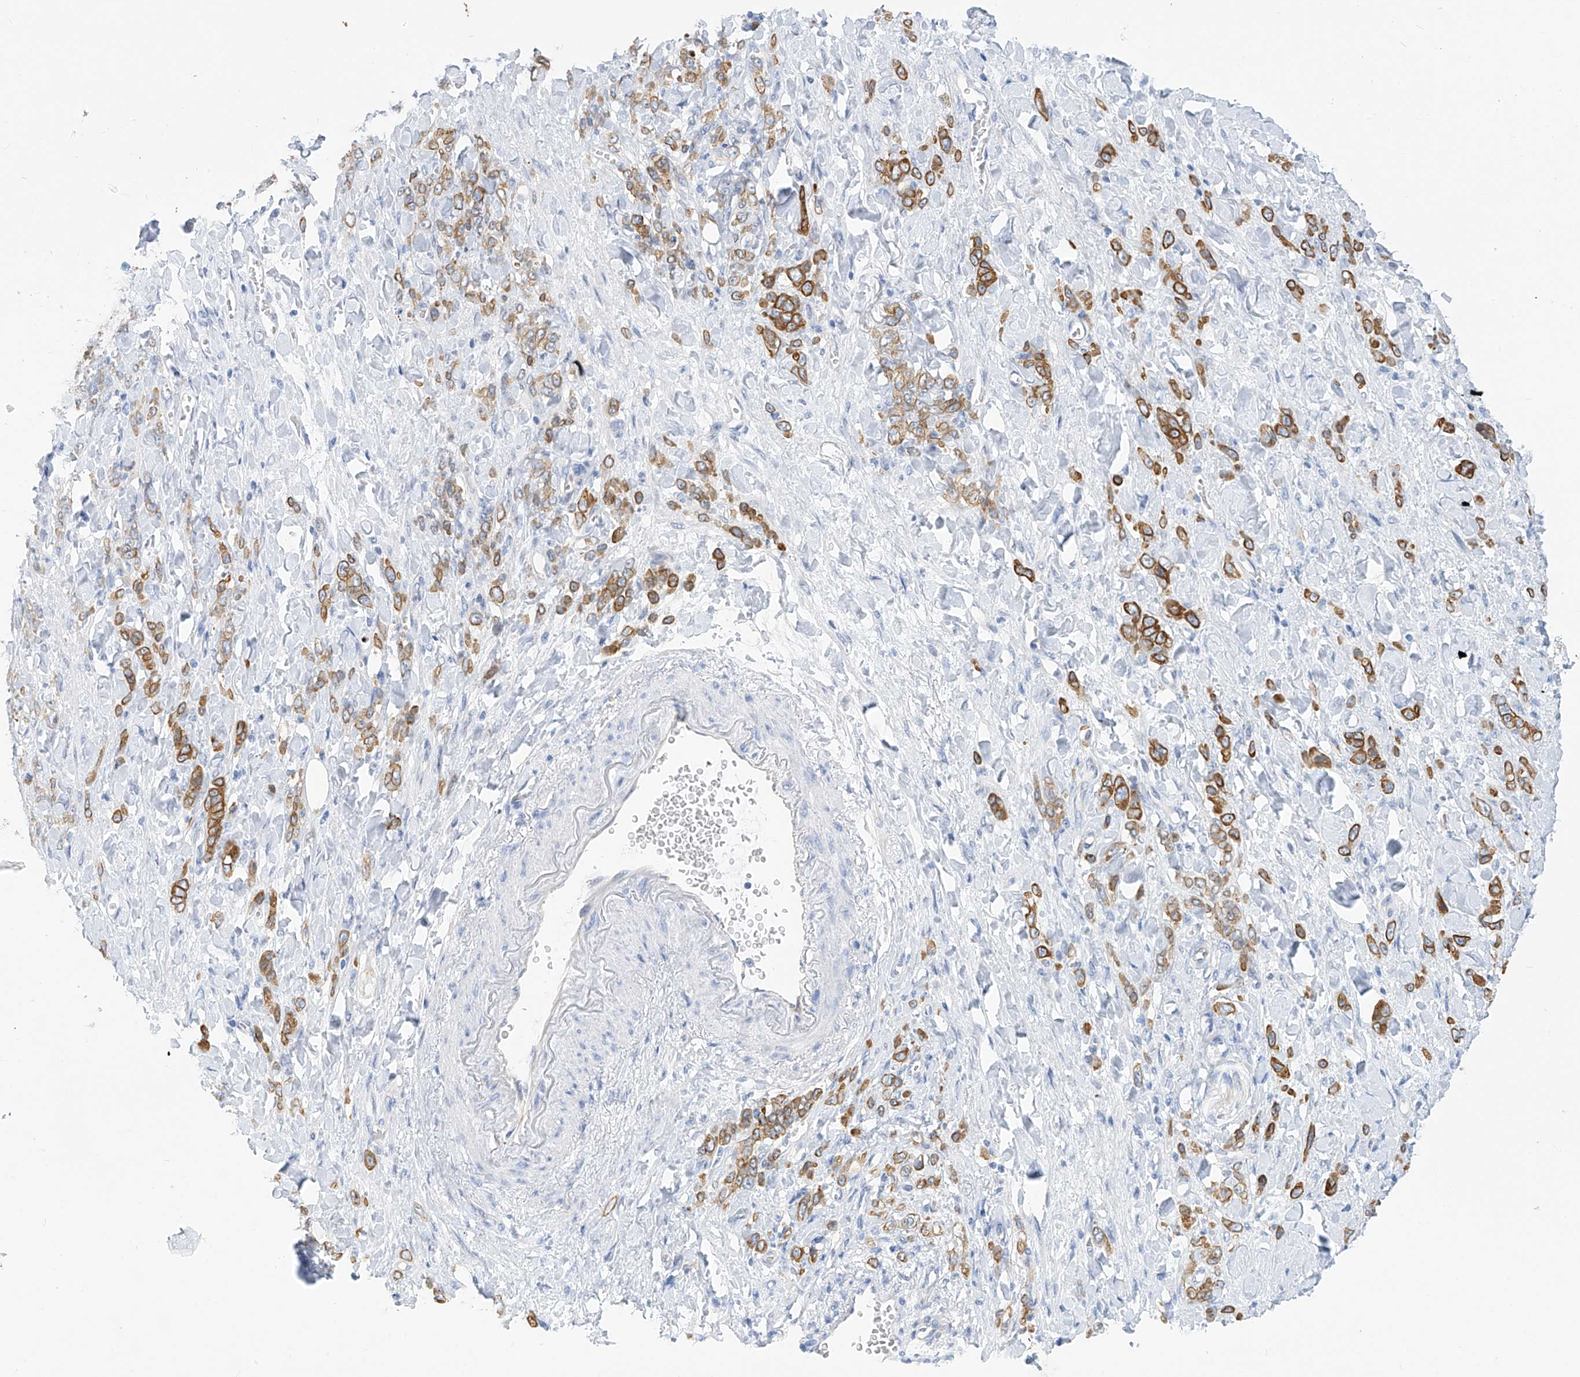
{"staining": {"intensity": "strong", "quantity": "25%-75%", "location": "cytoplasmic/membranous"}, "tissue": "stomach cancer", "cell_type": "Tumor cells", "image_type": "cancer", "snomed": [{"axis": "morphology", "description": "Normal tissue, NOS"}, {"axis": "morphology", "description": "Adenocarcinoma, NOS"}, {"axis": "topography", "description": "Stomach"}], "caption": "Immunohistochemistry (DAB (3,3'-diaminobenzidine)) staining of stomach cancer reveals strong cytoplasmic/membranous protein positivity in approximately 25%-75% of tumor cells.", "gene": "PIK3C2B", "patient": {"sex": "male", "age": 82}}